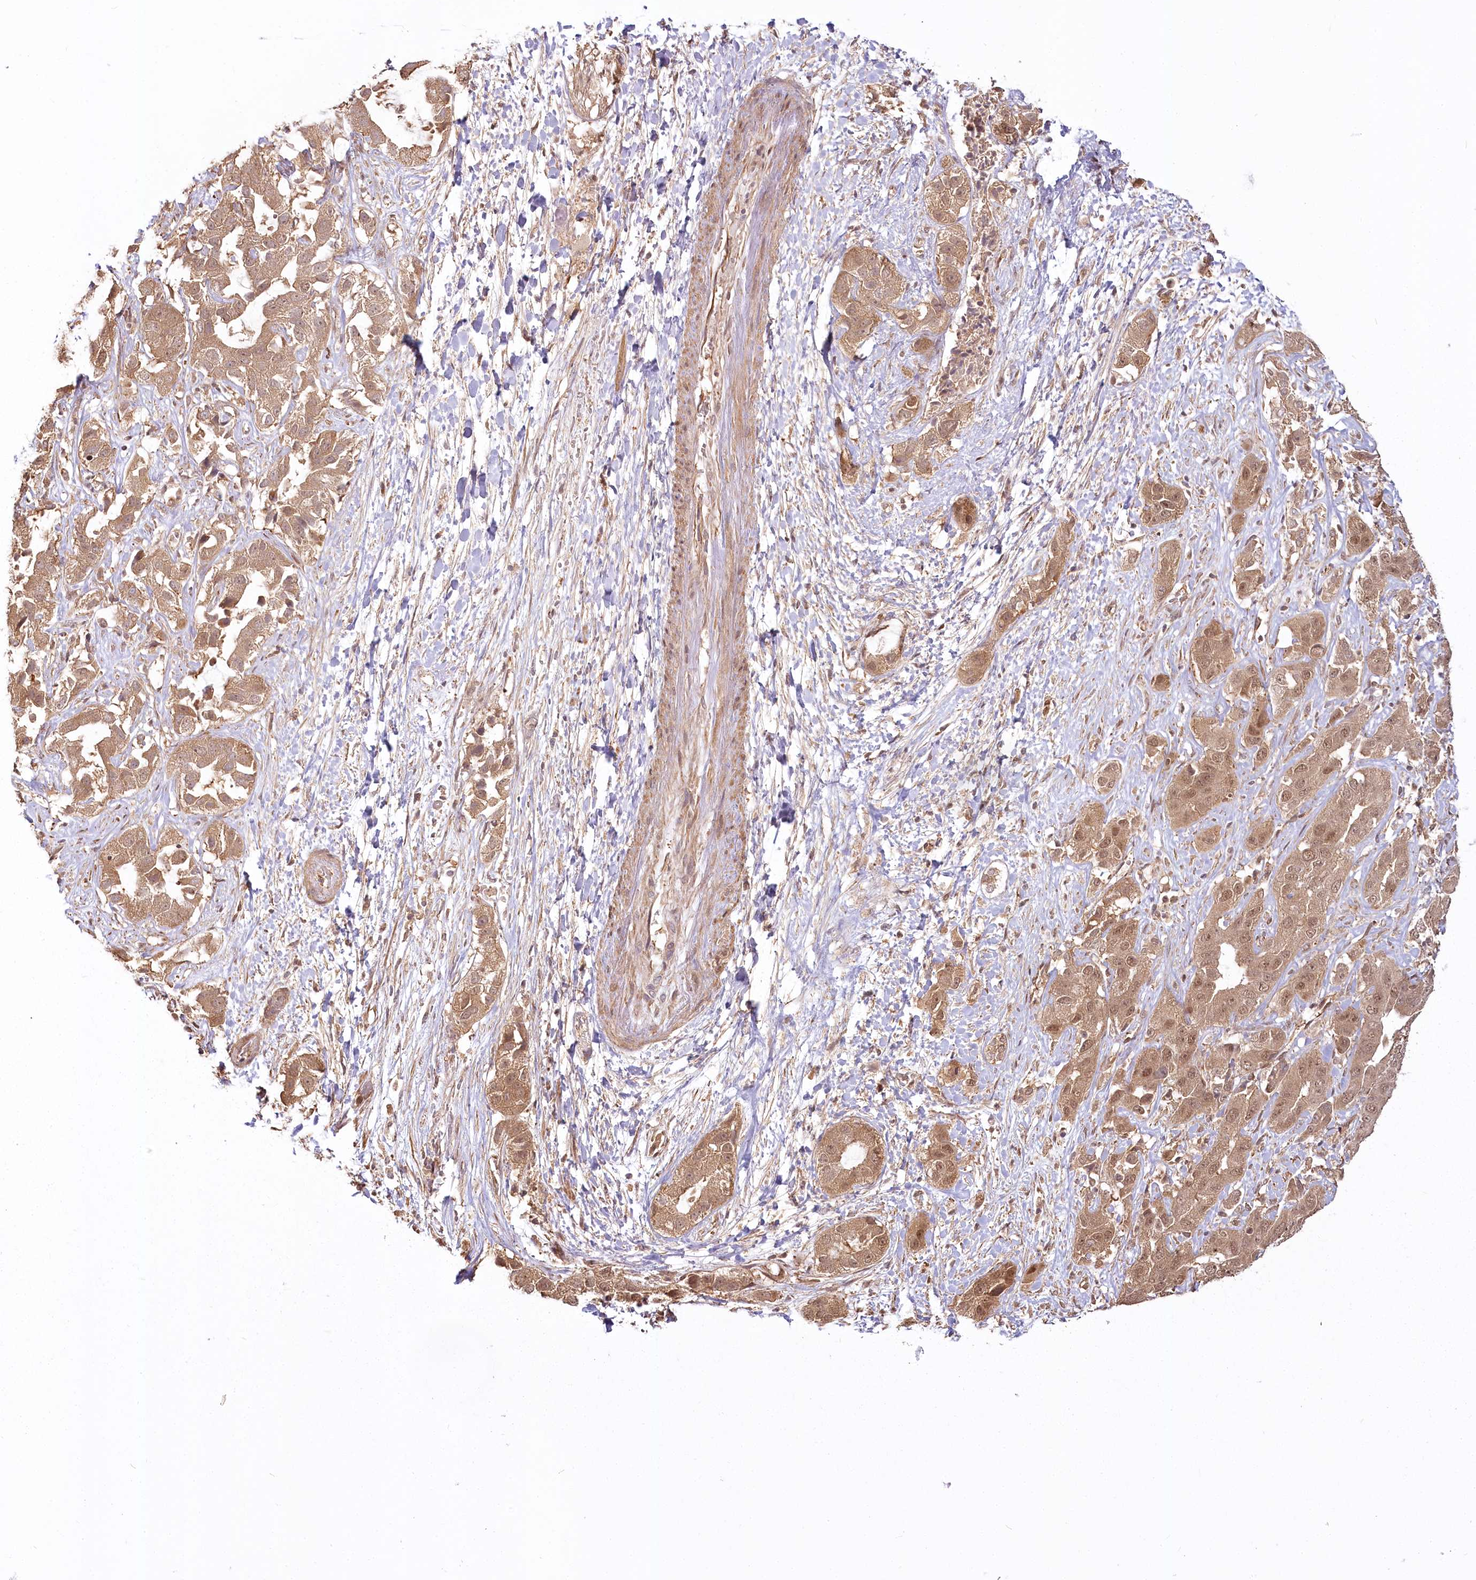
{"staining": {"intensity": "moderate", "quantity": ">75%", "location": "cytoplasmic/membranous,nuclear"}, "tissue": "liver cancer", "cell_type": "Tumor cells", "image_type": "cancer", "snomed": [{"axis": "morphology", "description": "Cholangiocarcinoma"}, {"axis": "topography", "description": "Liver"}], "caption": "Human cholangiocarcinoma (liver) stained for a protein (brown) displays moderate cytoplasmic/membranous and nuclear positive staining in approximately >75% of tumor cells.", "gene": "R3HDM2", "patient": {"sex": "female", "age": 52}}